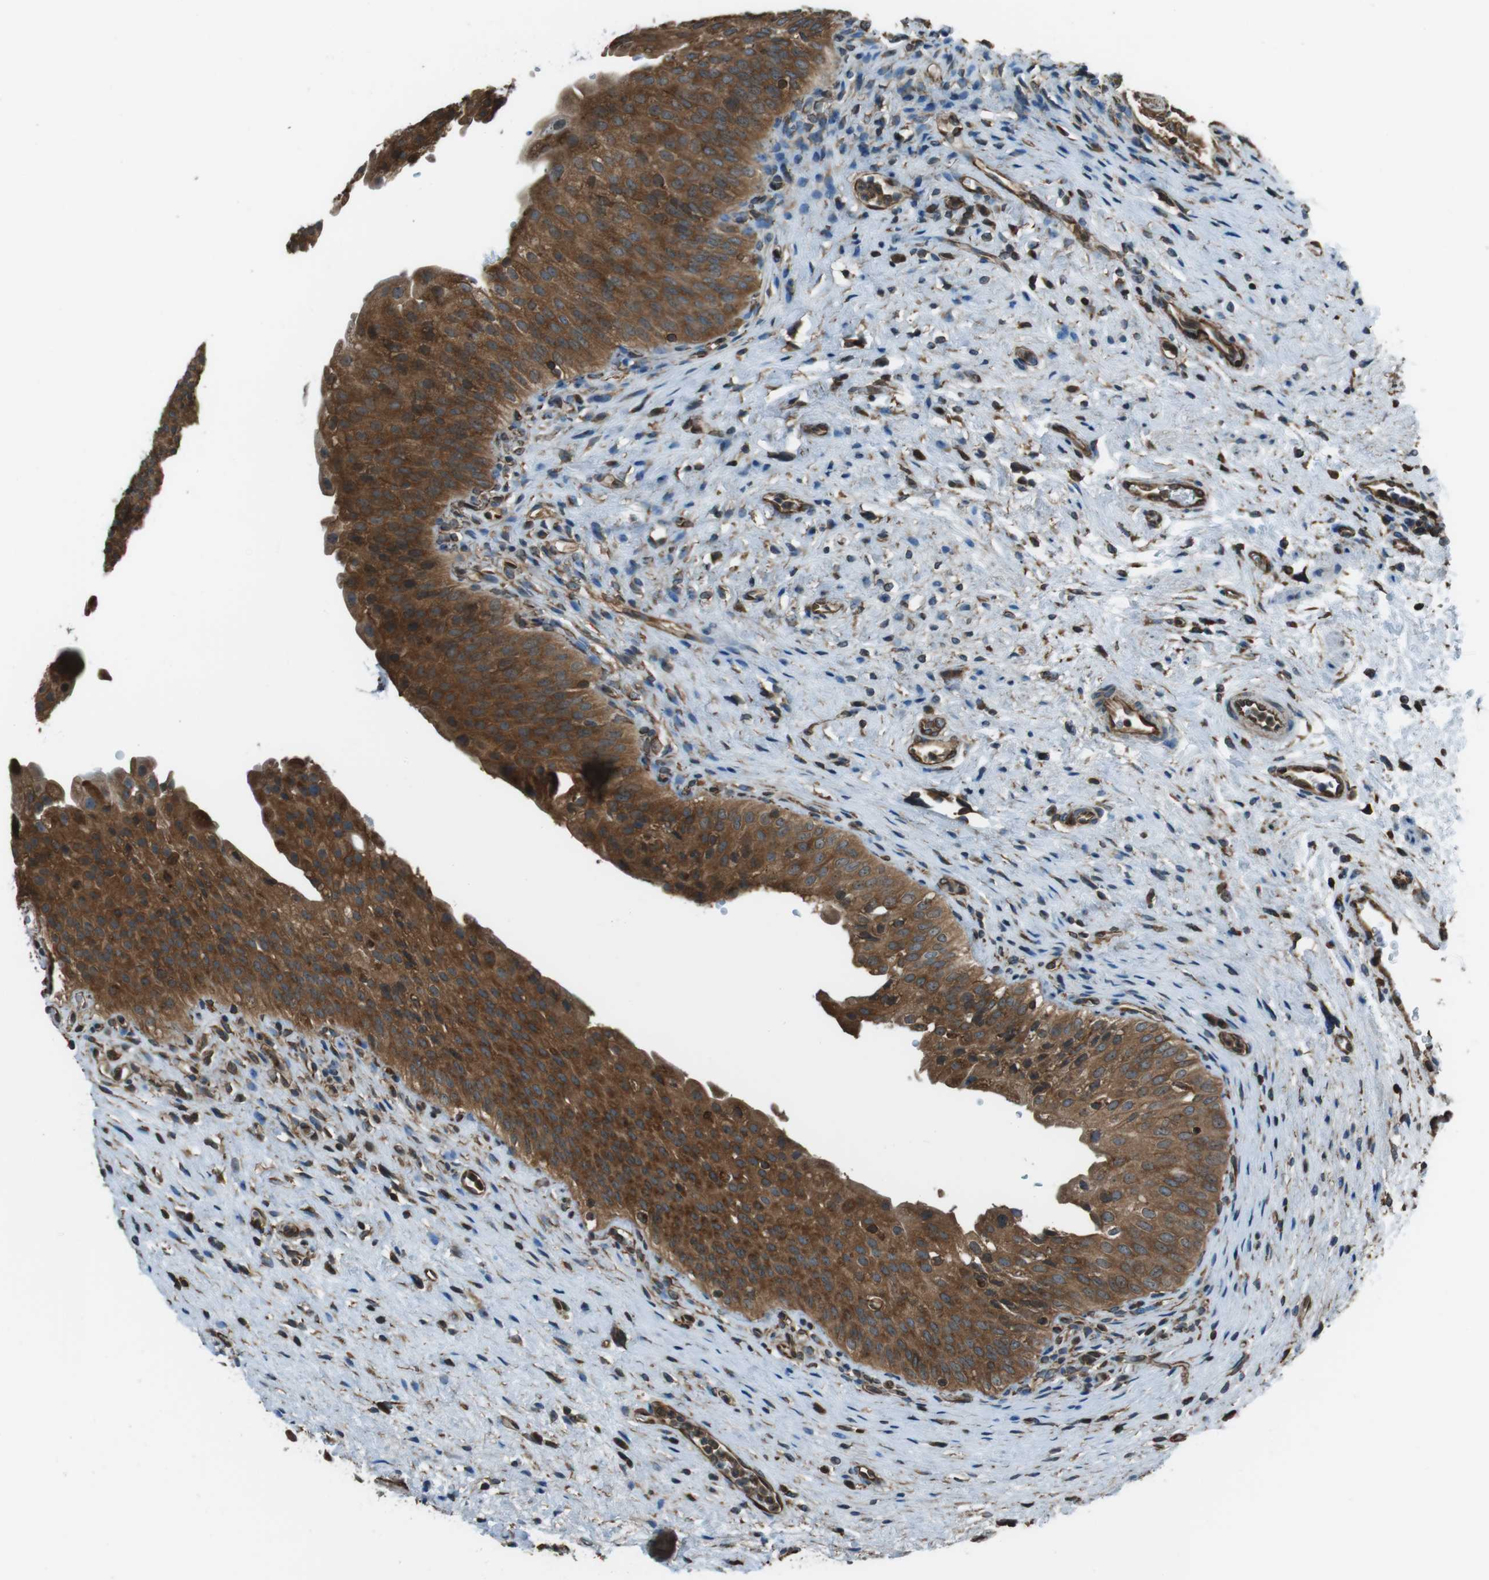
{"staining": {"intensity": "strong", "quantity": ">75%", "location": "cytoplasmic/membranous"}, "tissue": "urinary bladder", "cell_type": "Urothelial cells", "image_type": "normal", "snomed": [{"axis": "morphology", "description": "Normal tissue, NOS"}, {"axis": "morphology", "description": "Urothelial carcinoma, High grade"}, {"axis": "topography", "description": "Urinary bladder"}], "caption": "The immunohistochemical stain labels strong cytoplasmic/membranous positivity in urothelial cells of unremarkable urinary bladder.", "gene": "PA2G4", "patient": {"sex": "male", "age": 46}}